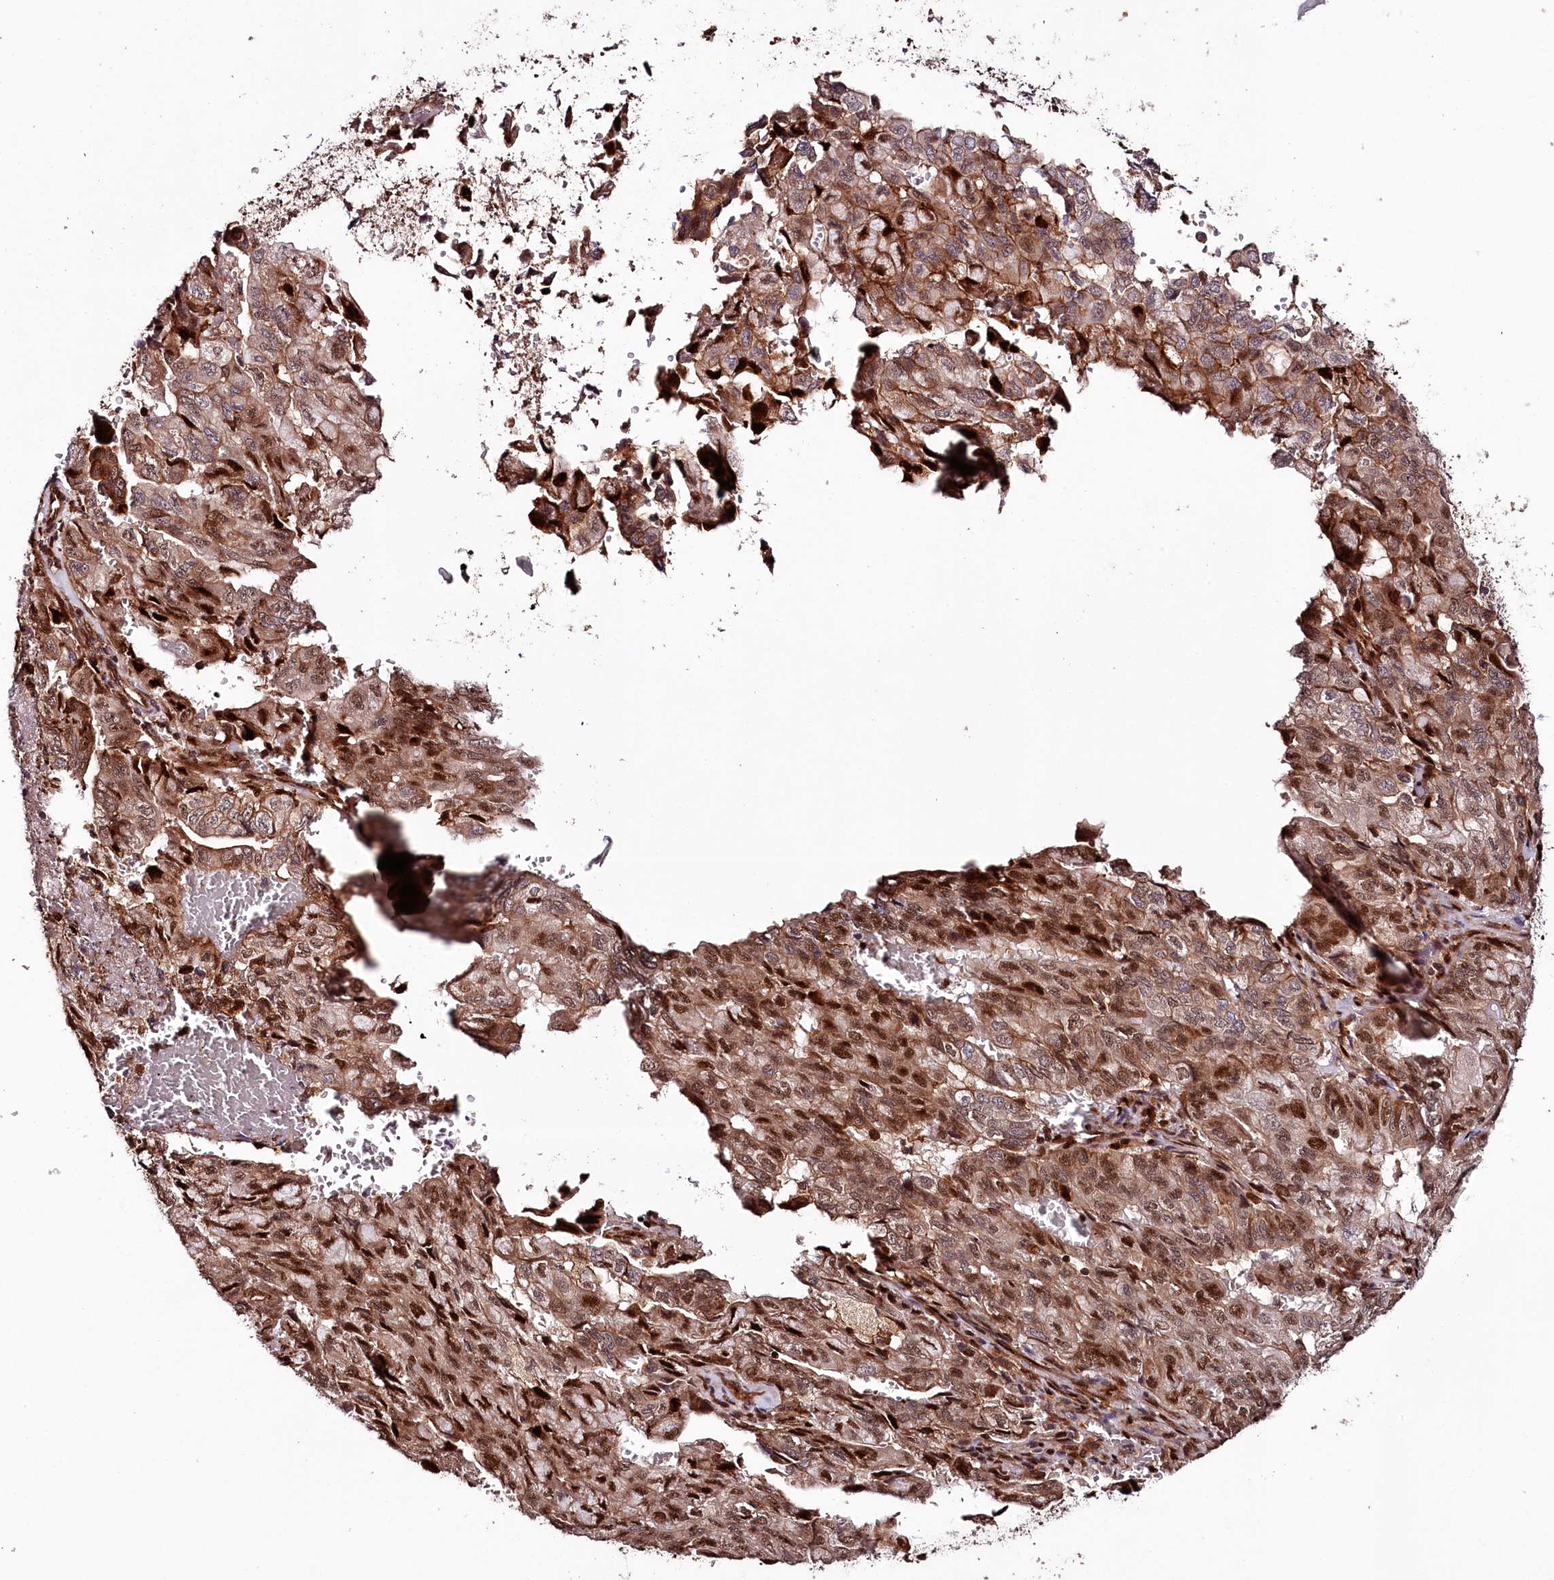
{"staining": {"intensity": "strong", "quantity": ">75%", "location": "cytoplasmic/membranous,nuclear"}, "tissue": "pancreatic cancer", "cell_type": "Tumor cells", "image_type": "cancer", "snomed": [{"axis": "morphology", "description": "Adenocarcinoma, NOS"}, {"axis": "topography", "description": "Pancreas"}], "caption": "Protein expression by immunohistochemistry (IHC) demonstrates strong cytoplasmic/membranous and nuclear positivity in approximately >75% of tumor cells in pancreatic adenocarcinoma.", "gene": "KIF14", "patient": {"sex": "male", "age": 59}}